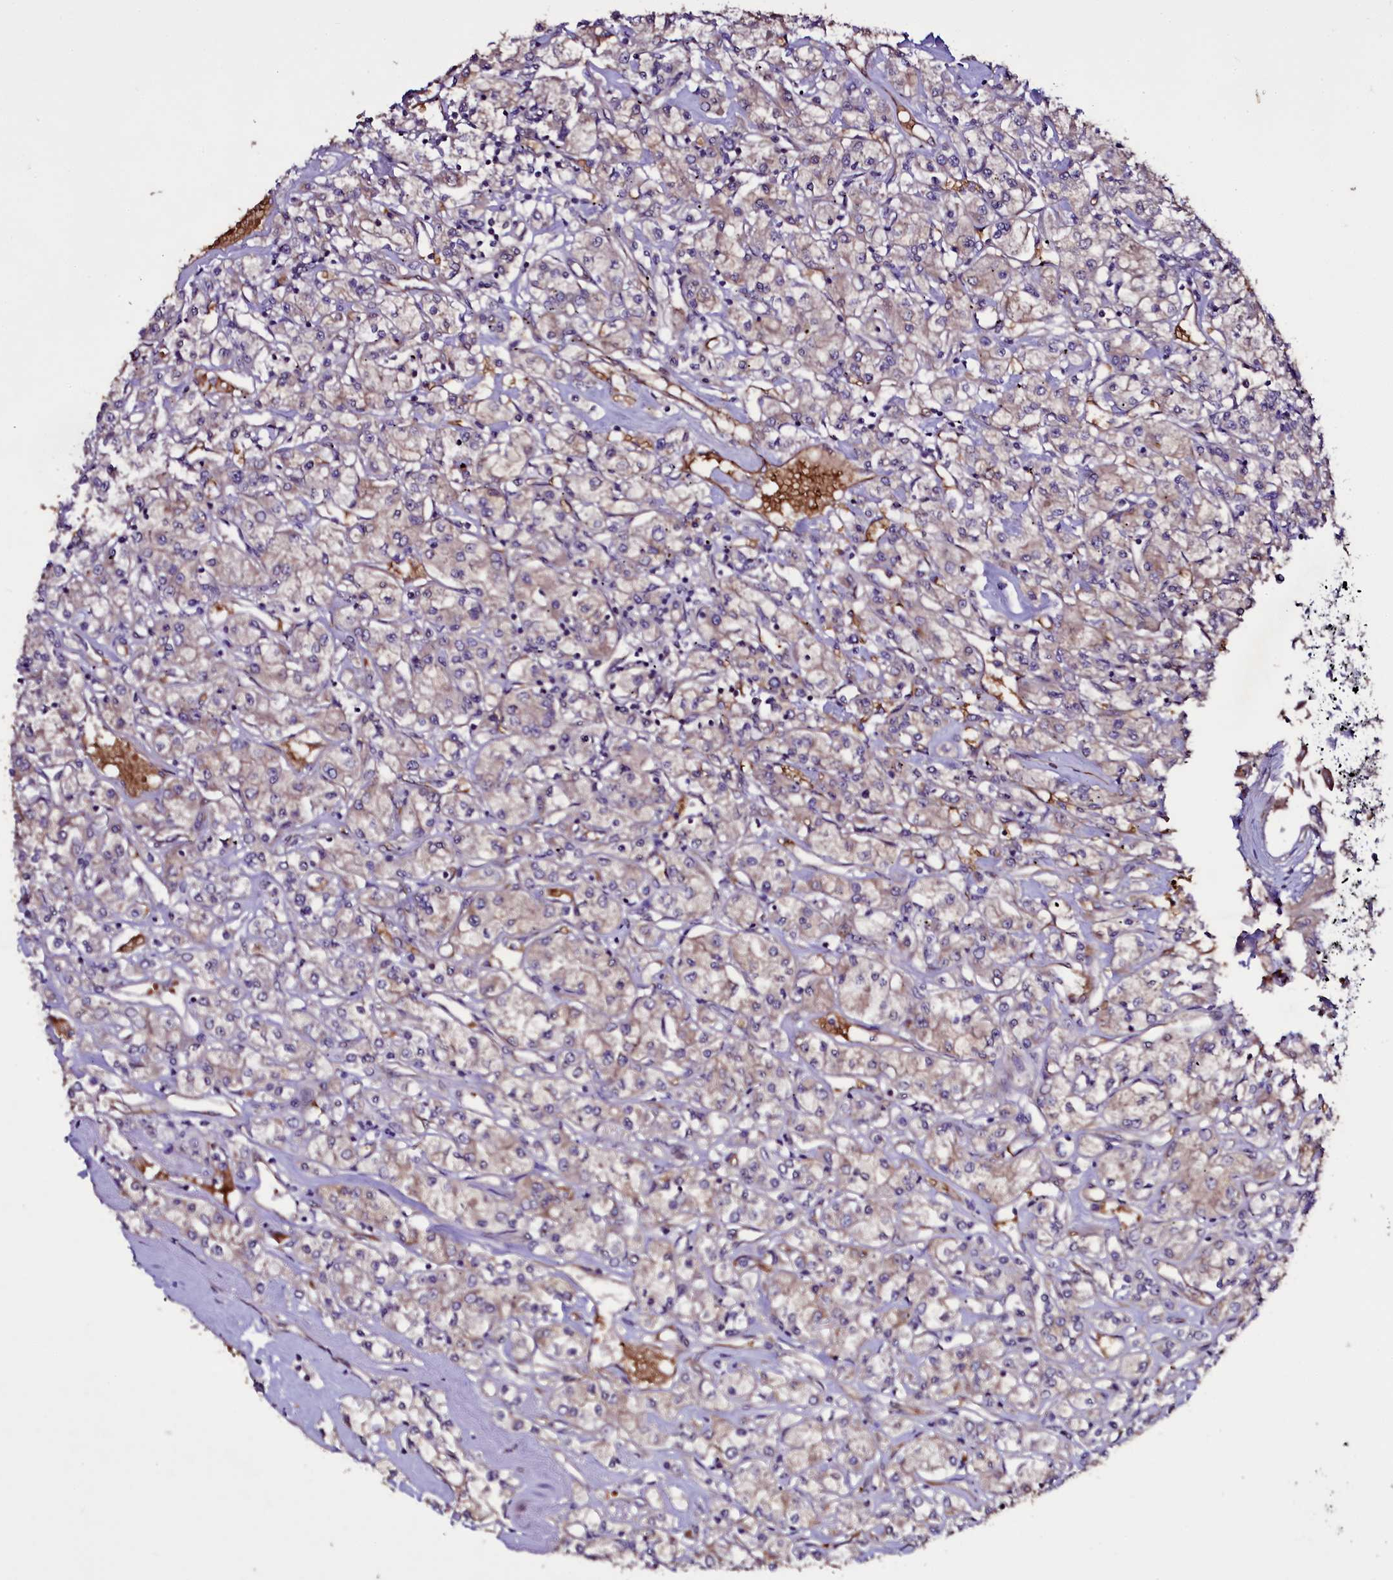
{"staining": {"intensity": "weak", "quantity": "25%-75%", "location": "cytoplasmic/membranous"}, "tissue": "renal cancer", "cell_type": "Tumor cells", "image_type": "cancer", "snomed": [{"axis": "morphology", "description": "Adenocarcinoma, NOS"}, {"axis": "topography", "description": "Kidney"}], "caption": "Brown immunohistochemical staining in renal cancer demonstrates weak cytoplasmic/membranous positivity in approximately 25%-75% of tumor cells. (Brightfield microscopy of DAB IHC at high magnification).", "gene": "MEX3C", "patient": {"sex": "female", "age": 59}}